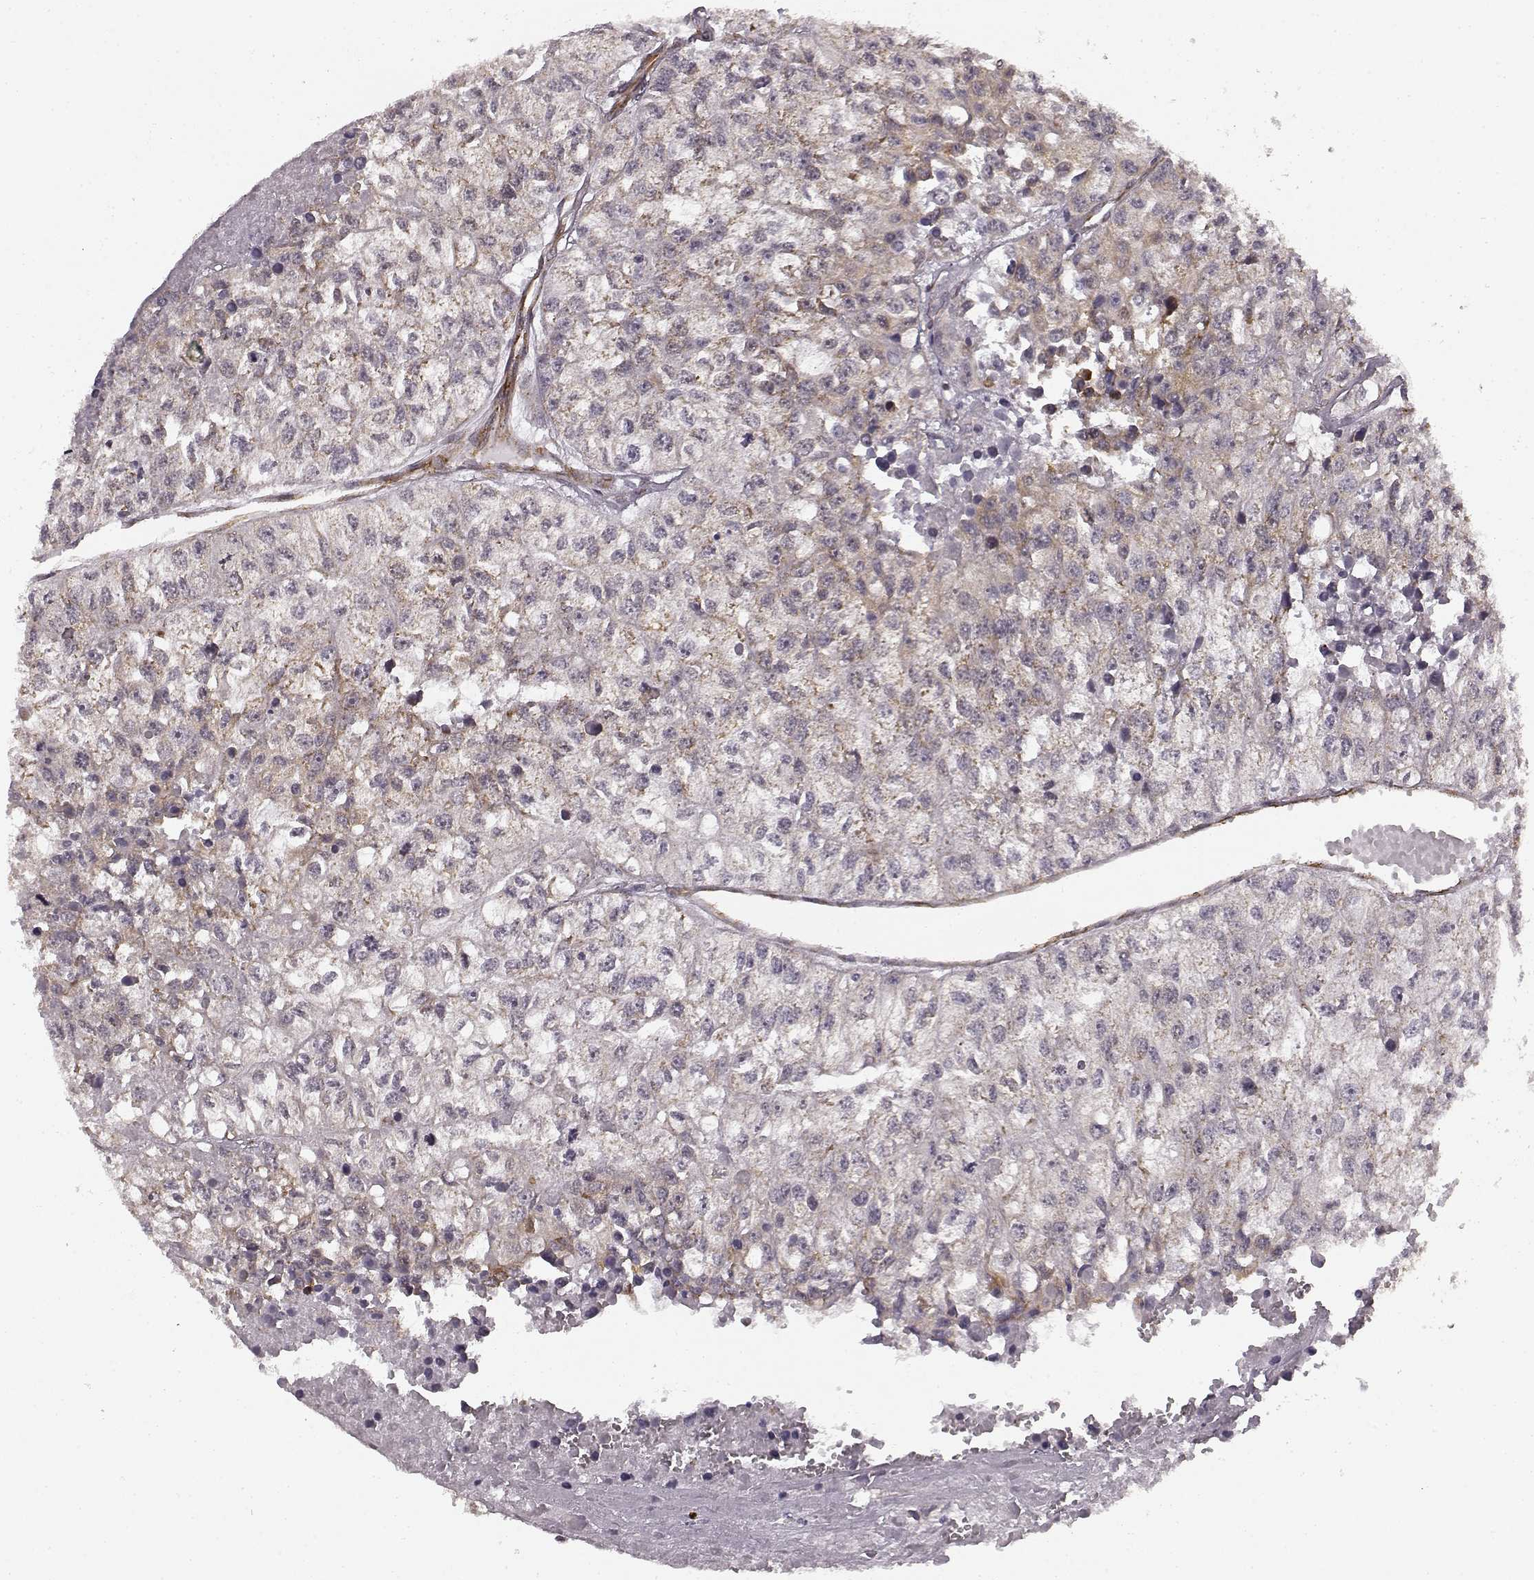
{"staining": {"intensity": "negative", "quantity": "none", "location": "none"}, "tissue": "renal cancer", "cell_type": "Tumor cells", "image_type": "cancer", "snomed": [{"axis": "morphology", "description": "Adenocarcinoma, NOS"}, {"axis": "topography", "description": "Kidney"}], "caption": "Micrograph shows no protein expression in tumor cells of renal adenocarcinoma tissue. The staining was performed using DAB to visualize the protein expression in brown, while the nuclei were stained in blue with hematoxylin (Magnification: 20x).", "gene": "TMEM14A", "patient": {"sex": "male", "age": 56}}